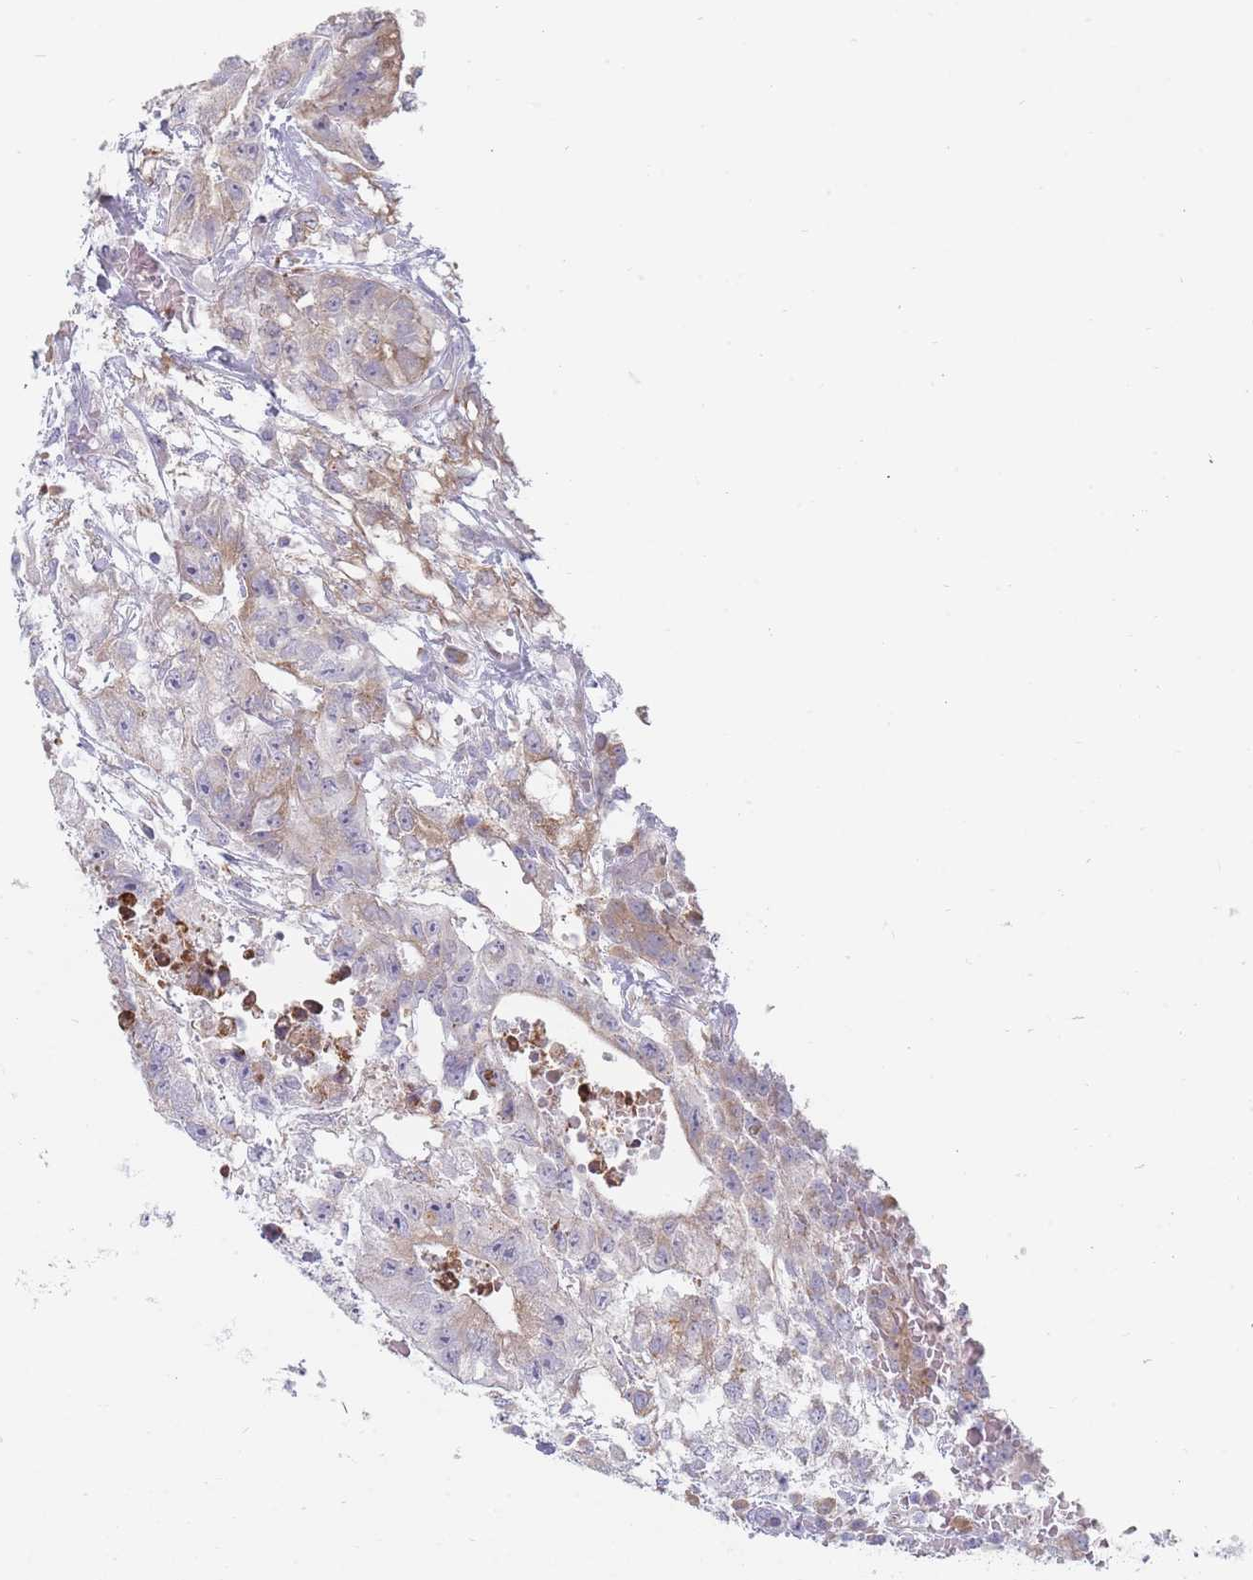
{"staining": {"intensity": "weak", "quantity": "<25%", "location": "cytoplasmic/membranous"}, "tissue": "testis cancer", "cell_type": "Tumor cells", "image_type": "cancer", "snomed": [{"axis": "morphology", "description": "Seminoma, NOS"}, {"axis": "morphology", "description": "Carcinoma, Embryonal, NOS"}, {"axis": "topography", "description": "Testis"}], "caption": "This is a histopathology image of immunohistochemistry (IHC) staining of embryonal carcinoma (testis), which shows no staining in tumor cells. (DAB (3,3'-diaminobenzidine) immunohistochemistry (IHC) with hematoxylin counter stain).", "gene": "SPATS1", "patient": {"sex": "male", "age": 41}}